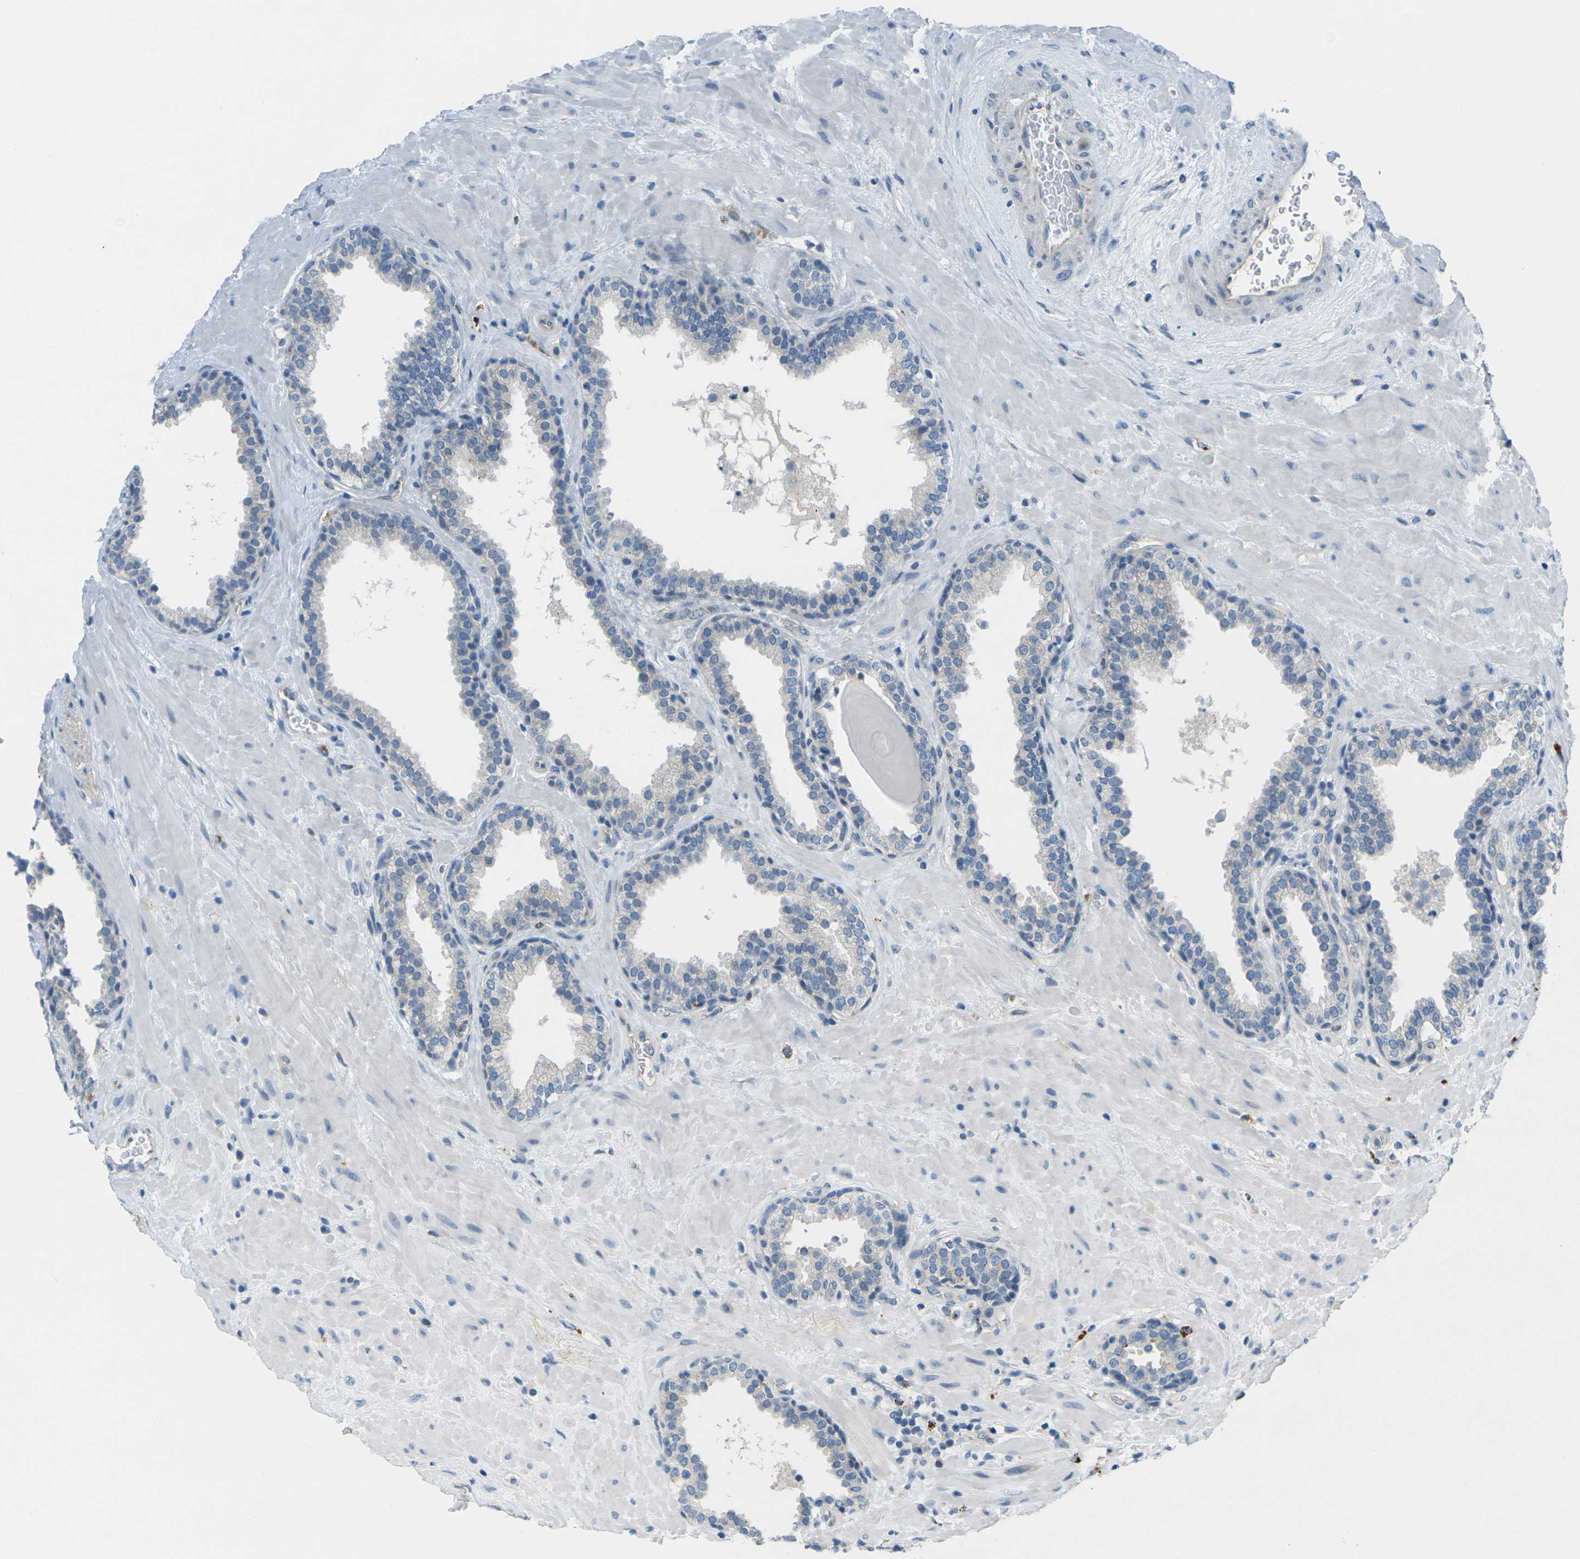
{"staining": {"intensity": "negative", "quantity": "none", "location": "none"}, "tissue": "prostate", "cell_type": "Glandular cells", "image_type": "normal", "snomed": [{"axis": "morphology", "description": "Normal tissue, NOS"}, {"axis": "topography", "description": "Prostate"}], "caption": "Glandular cells show no significant protein staining in benign prostate. The staining is performed using DAB (3,3'-diaminobenzidine) brown chromogen with nuclei counter-stained in using hematoxylin.", "gene": "CYP2C8", "patient": {"sex": "male", "age": 51}}